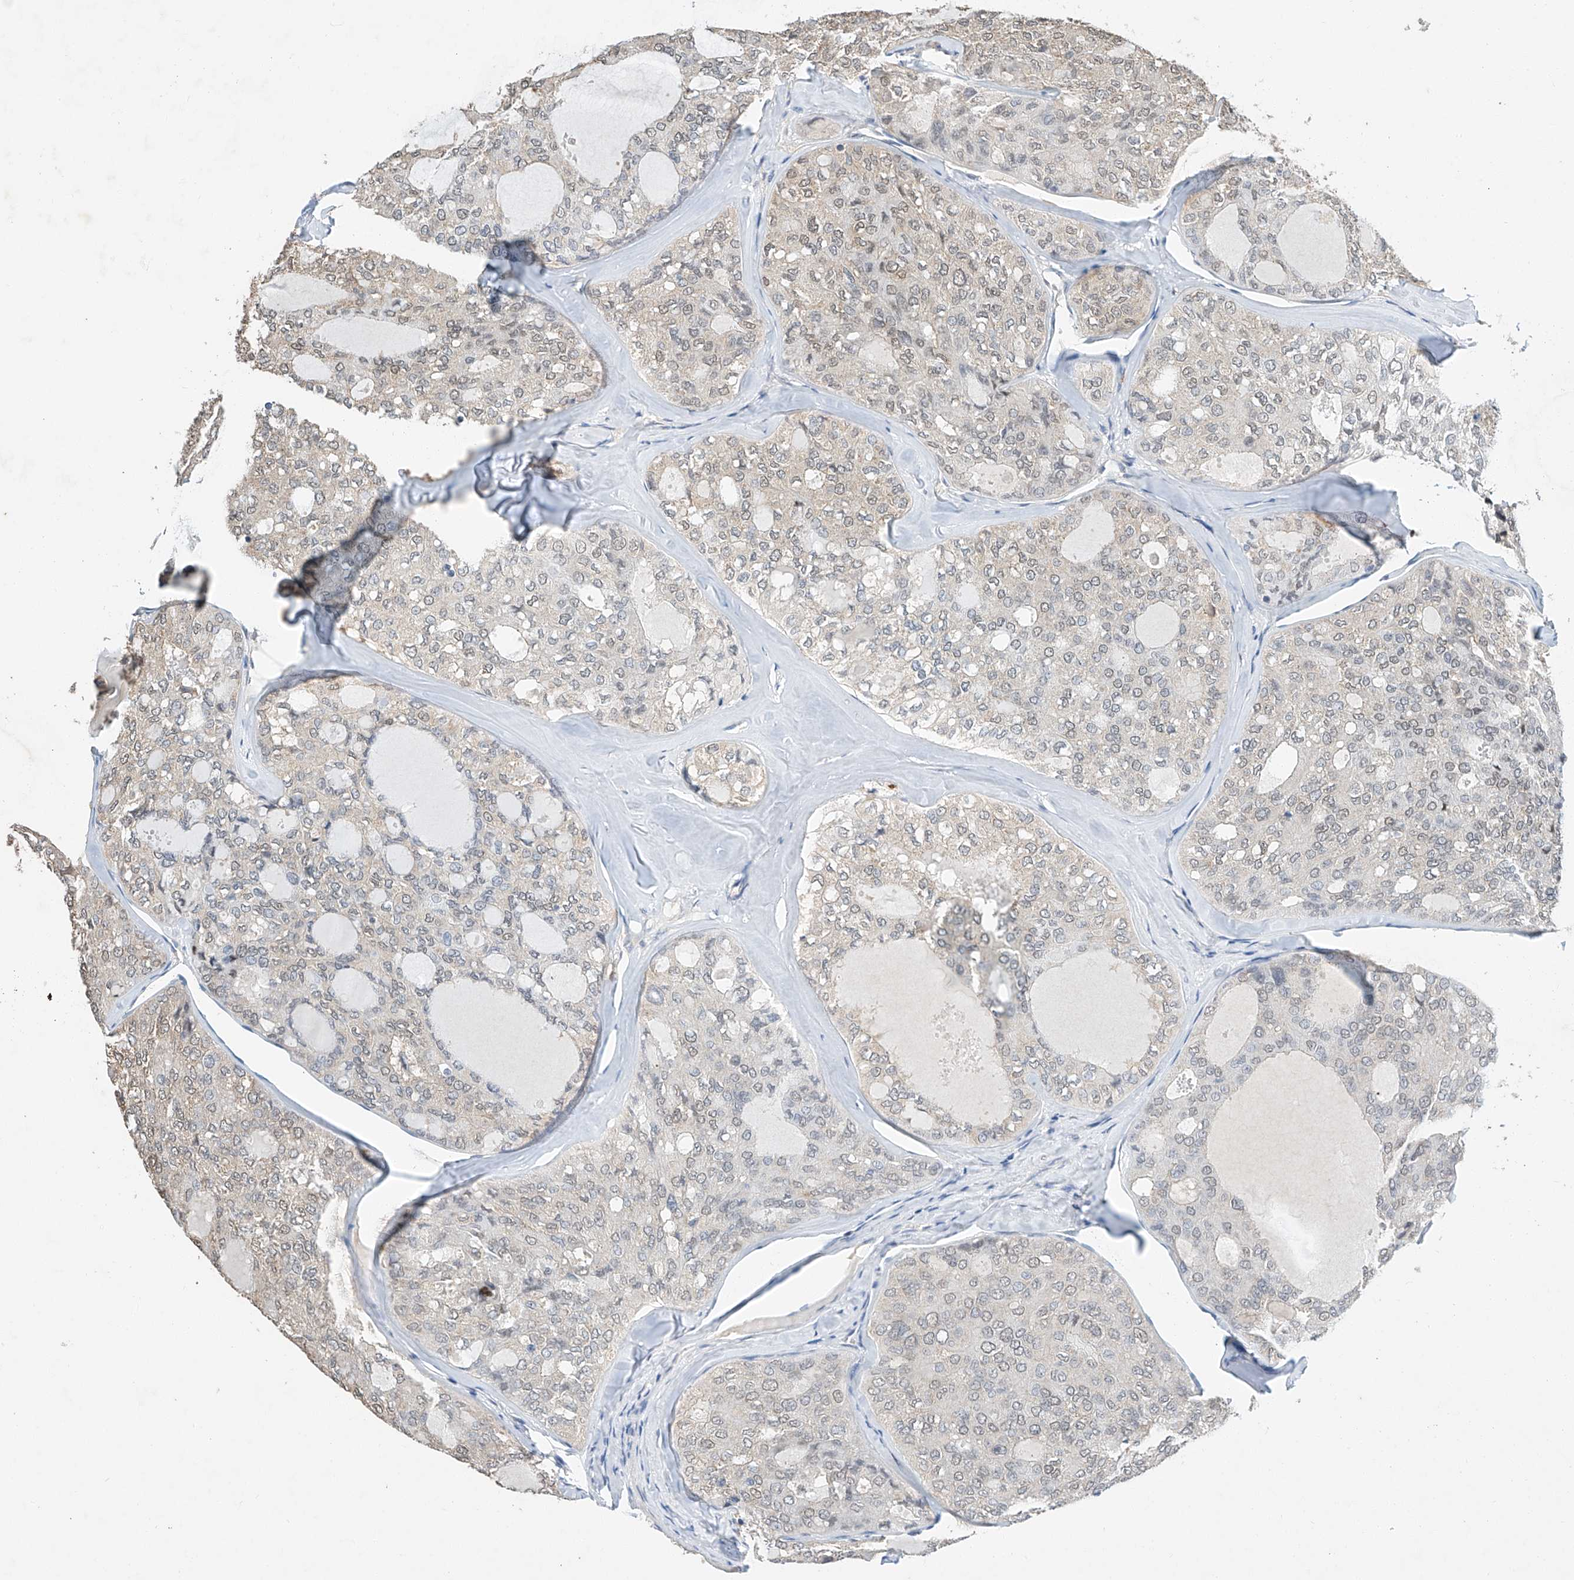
{"staining": {"intensity": "negative", "quantity": "none", "location": "none"}, "tissue": "thyroid cancer", "cell_type": "Tumor cells", "image_type": "cancer", "snomed": [{"axis": "morphology", "description": "Follicular adenoma carcinoma, NOS"}, {"axis": "topography", "description": "Thyroid gland"}], "caption": "The immunohistochemistry photomicrograph has no significant staining in tumor cells of thyroid cancer (follicular adenoma carcinoma) tissue.", "gene": "CTDP1", "patient": {"sex": "male", "age": 75}}